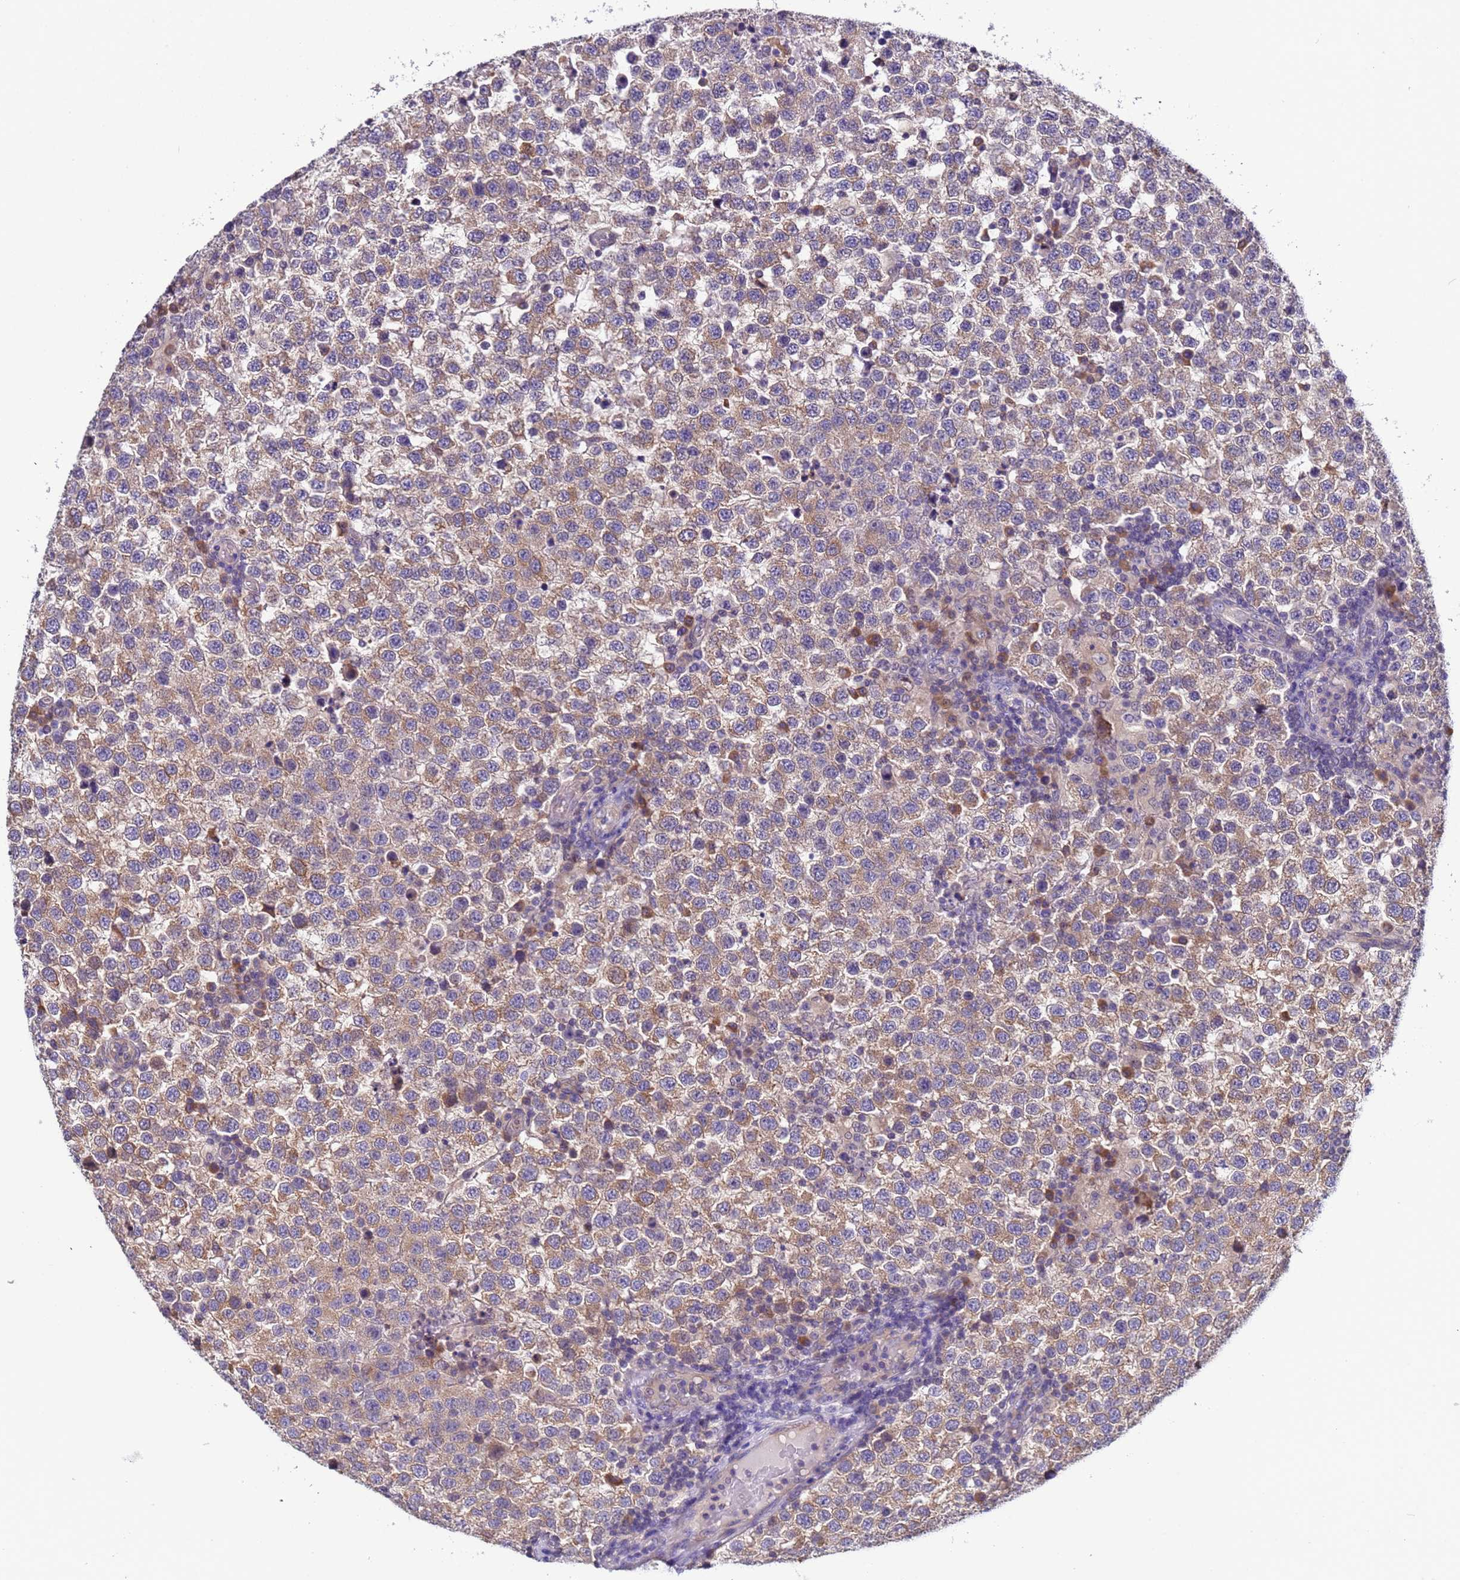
{"staining": {"intensity": "moderate", "quantity": ">75%", "location": "cytoplasmic/membranous"}, "tissue": "testis cancer", "cell_type": "Tumor cells", "image_type": "cancer", "snomed": [{"axis": "morphology", "description": "Seminoma, NOS"}, {"axis": "topography", "description": "Testis"}], "caption": "Immunohistochemistry histopathology image of testis cancer (seminoma) stained for a protein (brown), which demonstrates medium levels of moderate cytoplasmic/membranous positivity in approximately >75% of tumor cells.", "gene": "ELMOD2", "patient": {"sex": "male", "age": 34}}